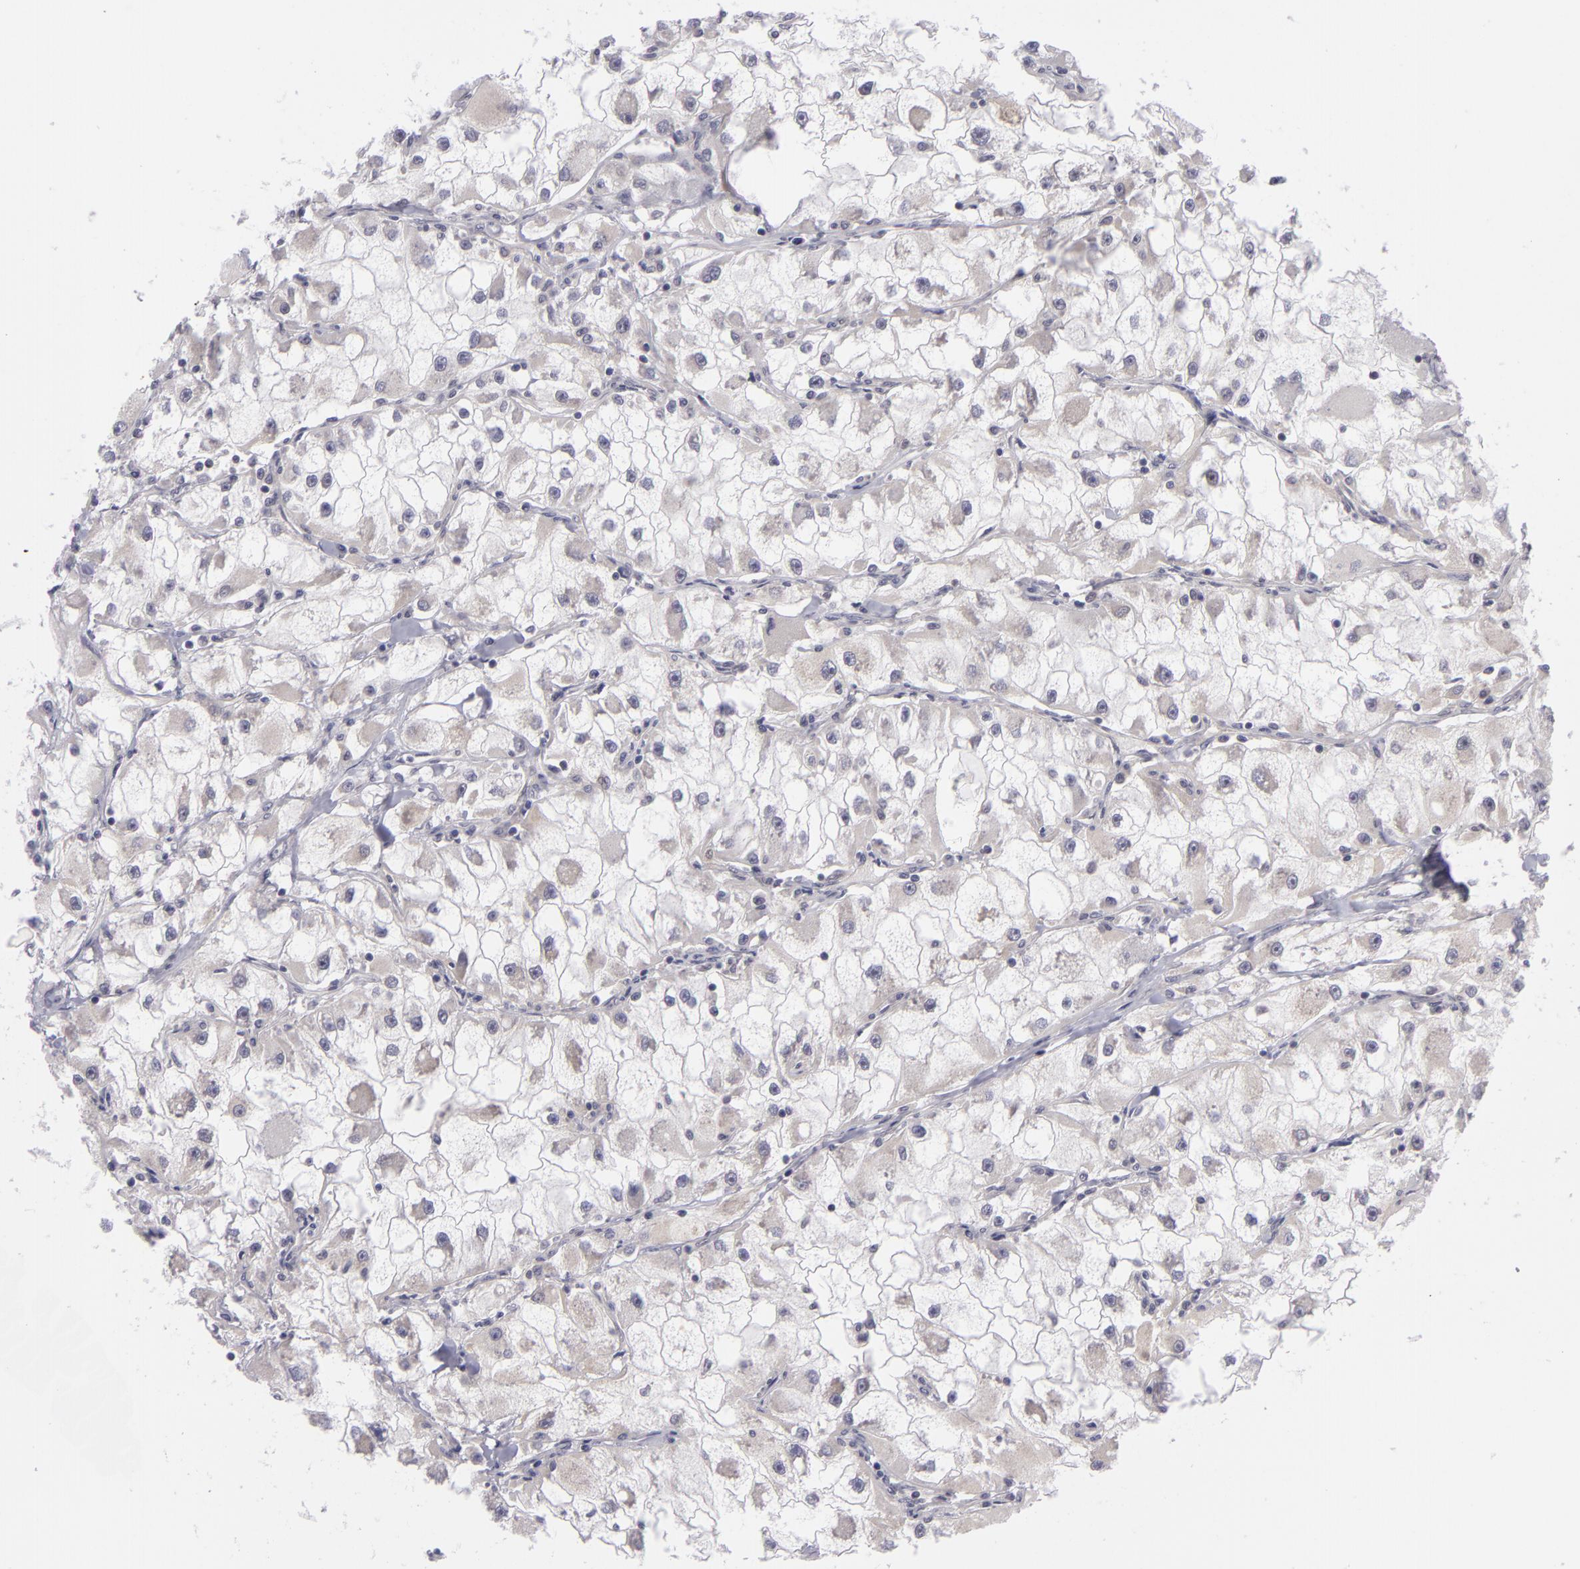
{"staining": {"intensity": "weak", "quantity": "25%-75%", "location": "cytoplasmic/membranous"}, "tissue": "renal cancer", "cell_type": "Tumor cells", "image_type": "cancer", "snomed": [{"axis": "morphology", "description": "Adenocarcinoma, NOS"}, {"axis": "topography", "description": "Kidney"}], "caption": "Immunohistochemistry (IHC) micrograph of neoplastic tissue: human renal cancer (adenocarcinoma) stained using immunohistochemistry (IHC) displays low levels of weak protein expression localized specifically in the cytoplasmic/membranous of tumor cells, appearing as a cytoplasmic/membranous brown color.", "gene": "BCL10", "patient": {"sex": "female", "age": 73}}